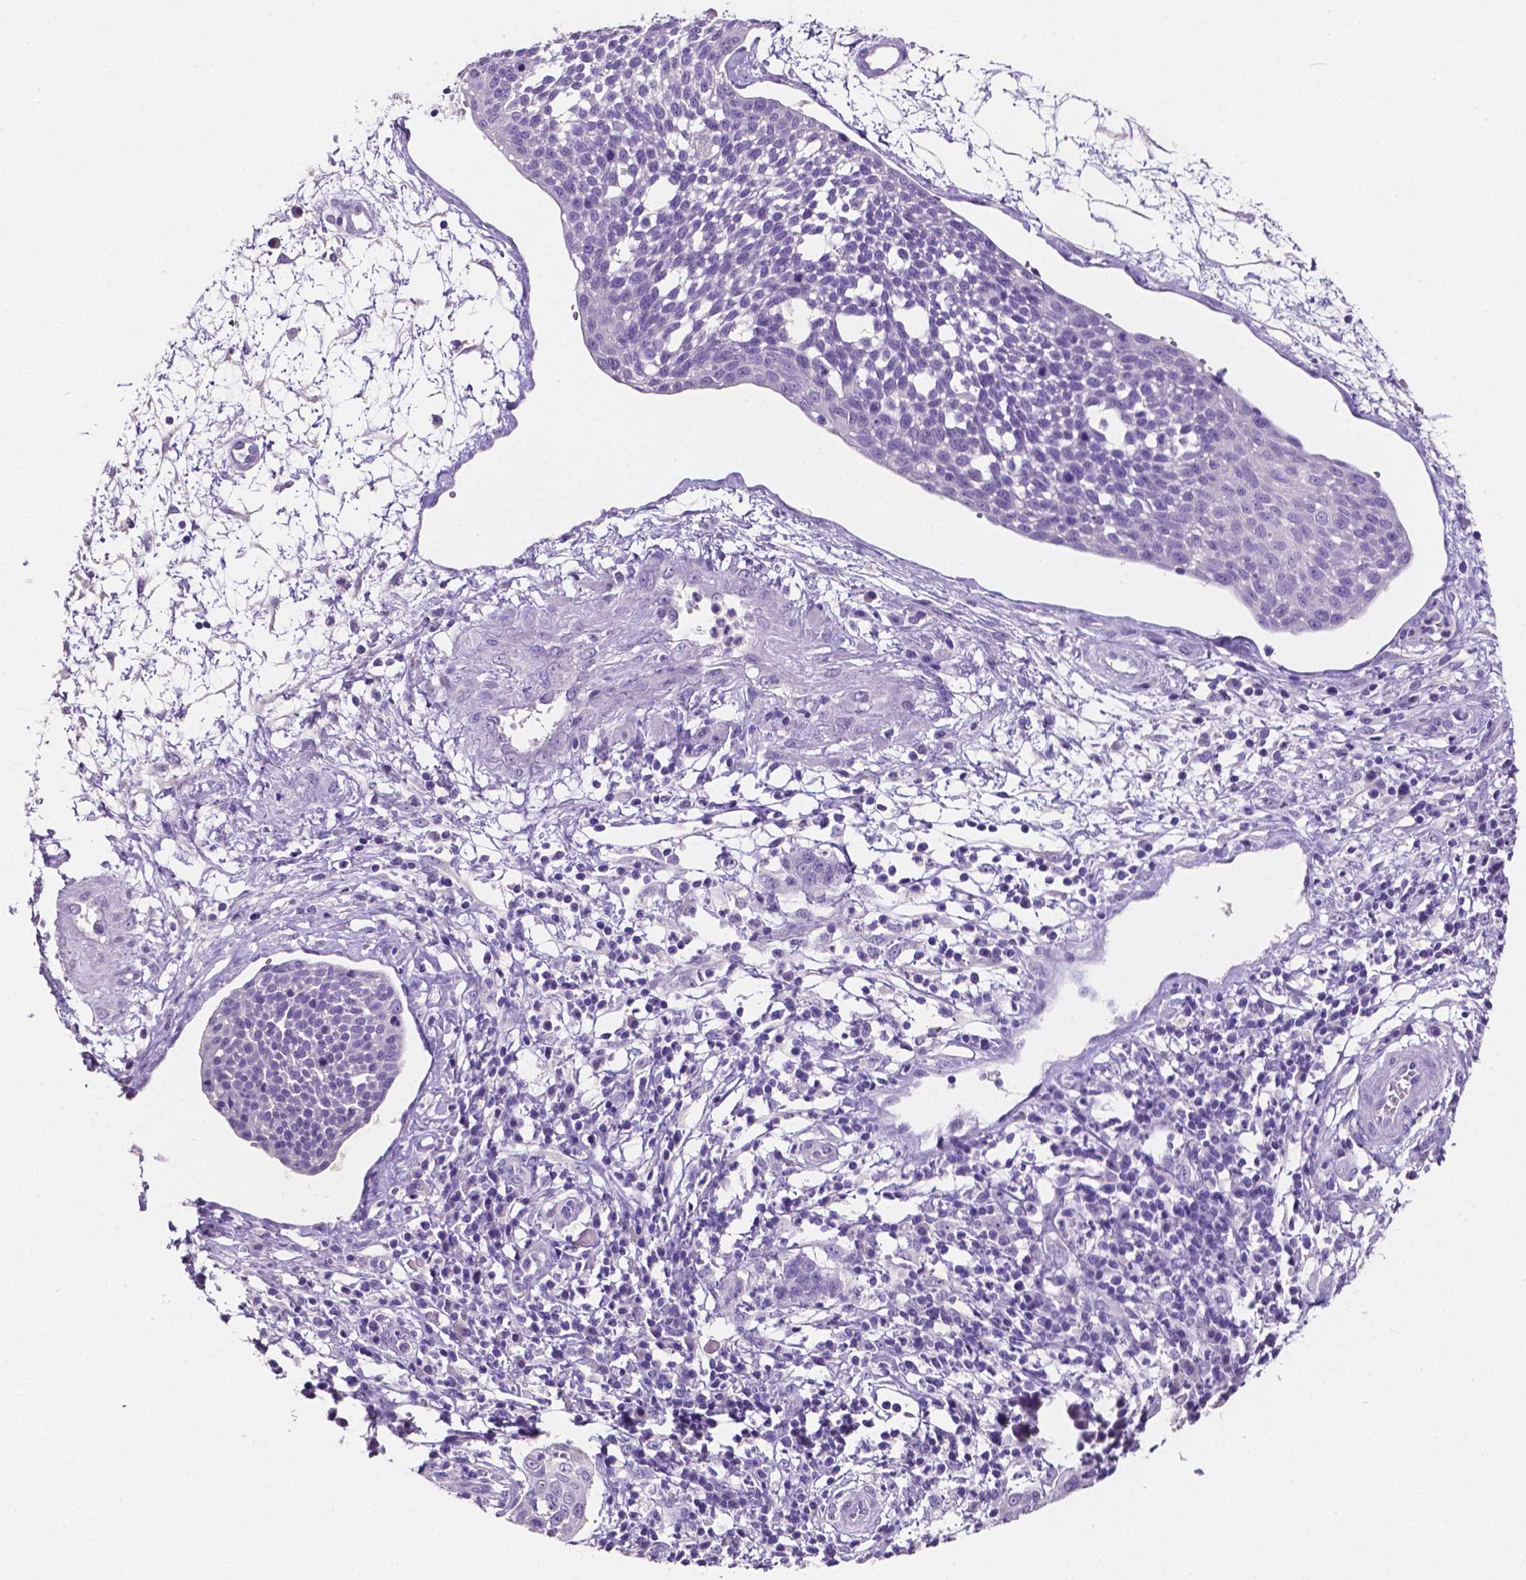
{"staining": {"intensity": "negative", "quantity": "none", "location": "none"}, "tissue": "cervical cancer", "cell_type": "Tumor cells", "image_type": "cancer", "snomed": [{"axis": "morphology", "description": "Squamous cell carcinoma, NOS"}, {"axis": "topography", "description": "Cervix"}], "caption": "The image shows no staining of tumor cells in cervical cancer (squamous cell carcinoma).", "gene": "SLC22A2", "patient": {"sex": "female", "age": 34}}